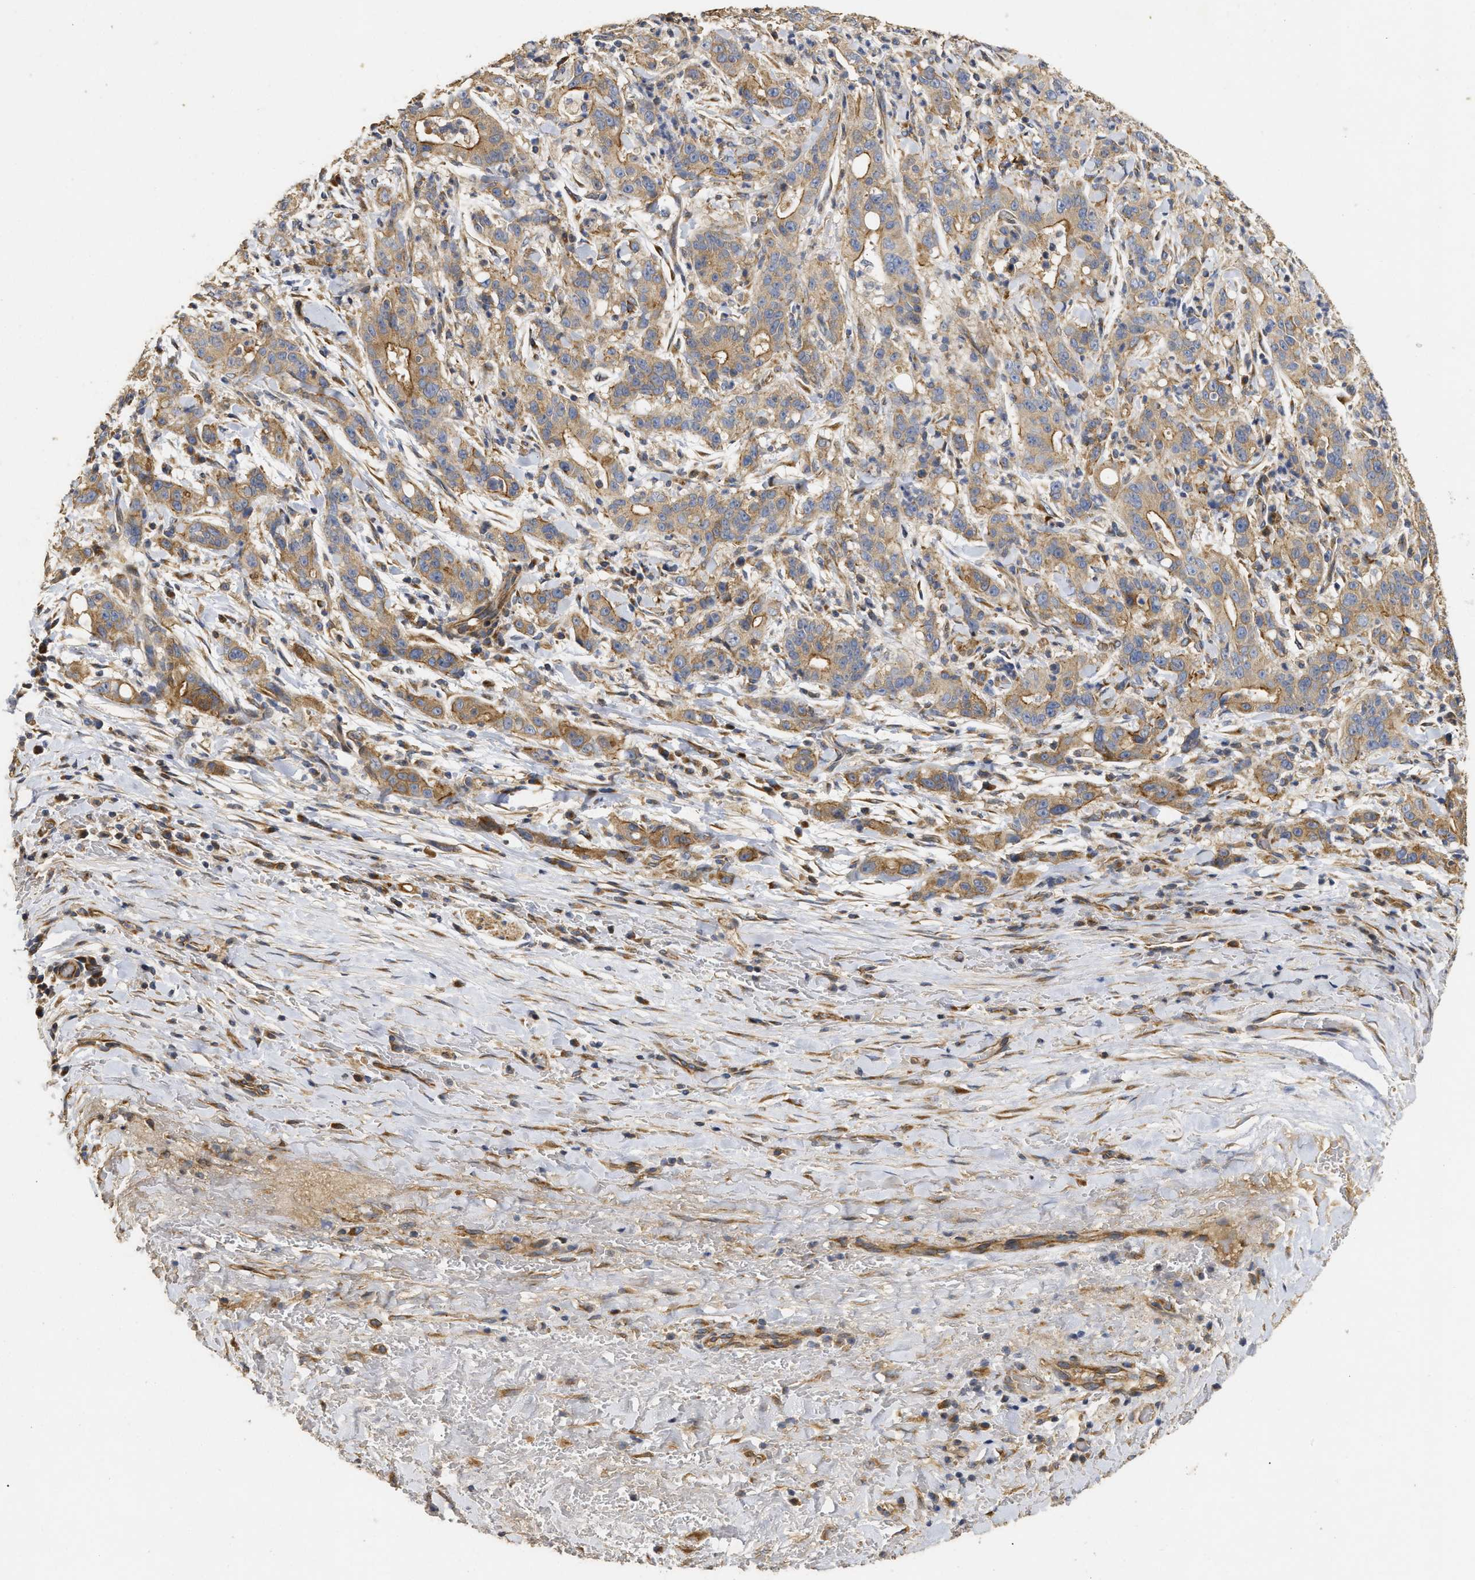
{"staining": {"intensity": "moderate", "quantity": ">75%", "location": "cytoplasmic/membranous"}, "tissue": "liver cancer", "cell_type": "Tumor cells", "image_type": "cancer", "snomed": [{"axis": "morphology", "description": "Cholangiocarcinoma"}, {"axis": "topography", "description": "Liver"}], "caption": "Moderate cytoplasmic/membranous protein positivity is identified in approximately >75% of tumor cells in liver cholangiocarcinoma.", "gene": "NAV1", "patient": {"sex": "female", "age": 38}}